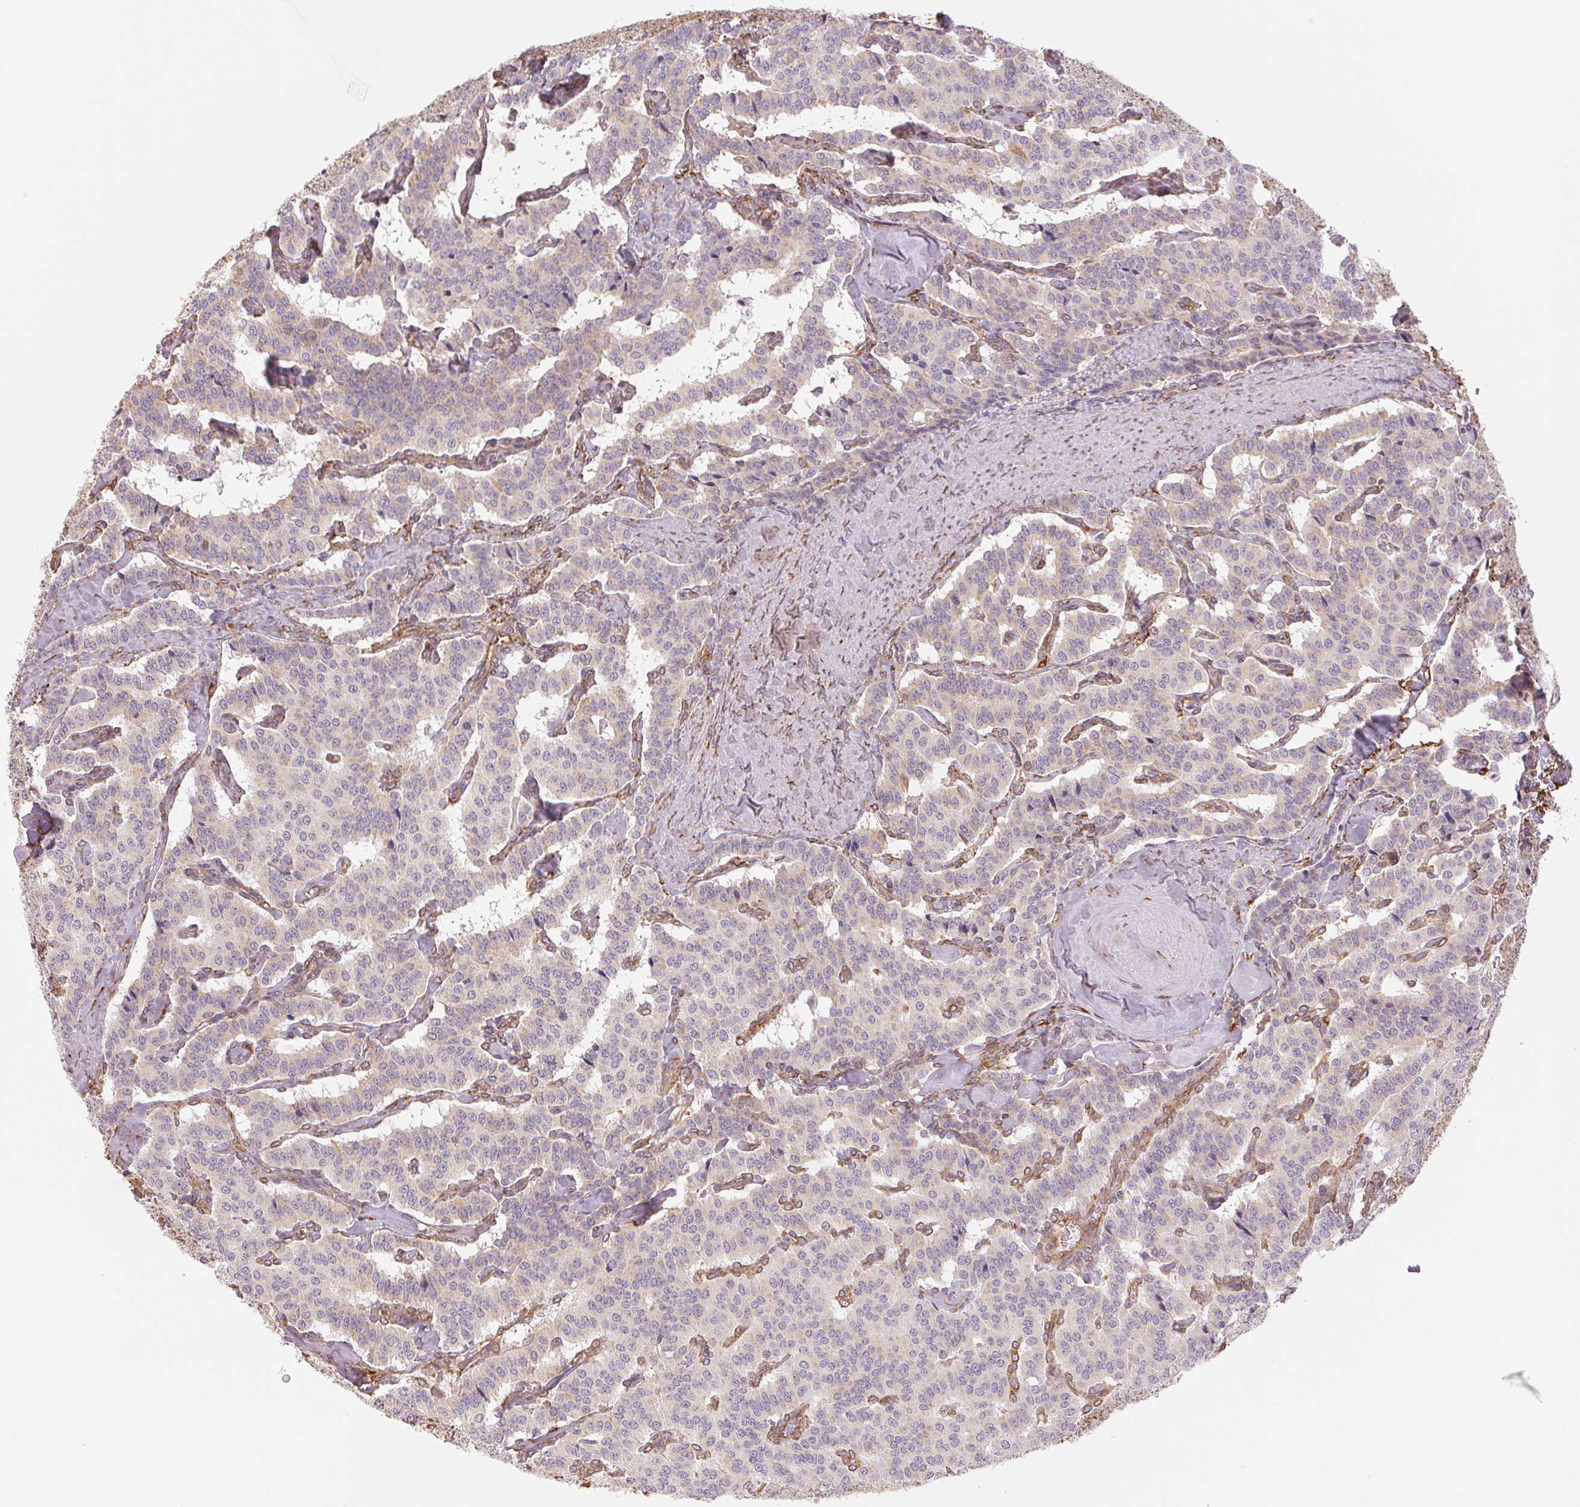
{"staining": {"intensity": "negative", "quantity": "none", "location": "none"}, "tissue": "carcinoid", "cell_type": "Tumor cells", "image_type": "cancer", "snomed": [{"axis": "morphology", "description": "Carcinoid, malignant, NOS"}, {"axis": "topography", "description": "Lung"}], "caption": "The IHC micrograph has no significant positivity in tumor cells of carcinoid tissue.", "gene": "RCN3", "patient": {"sex": "female", "age": 46}}